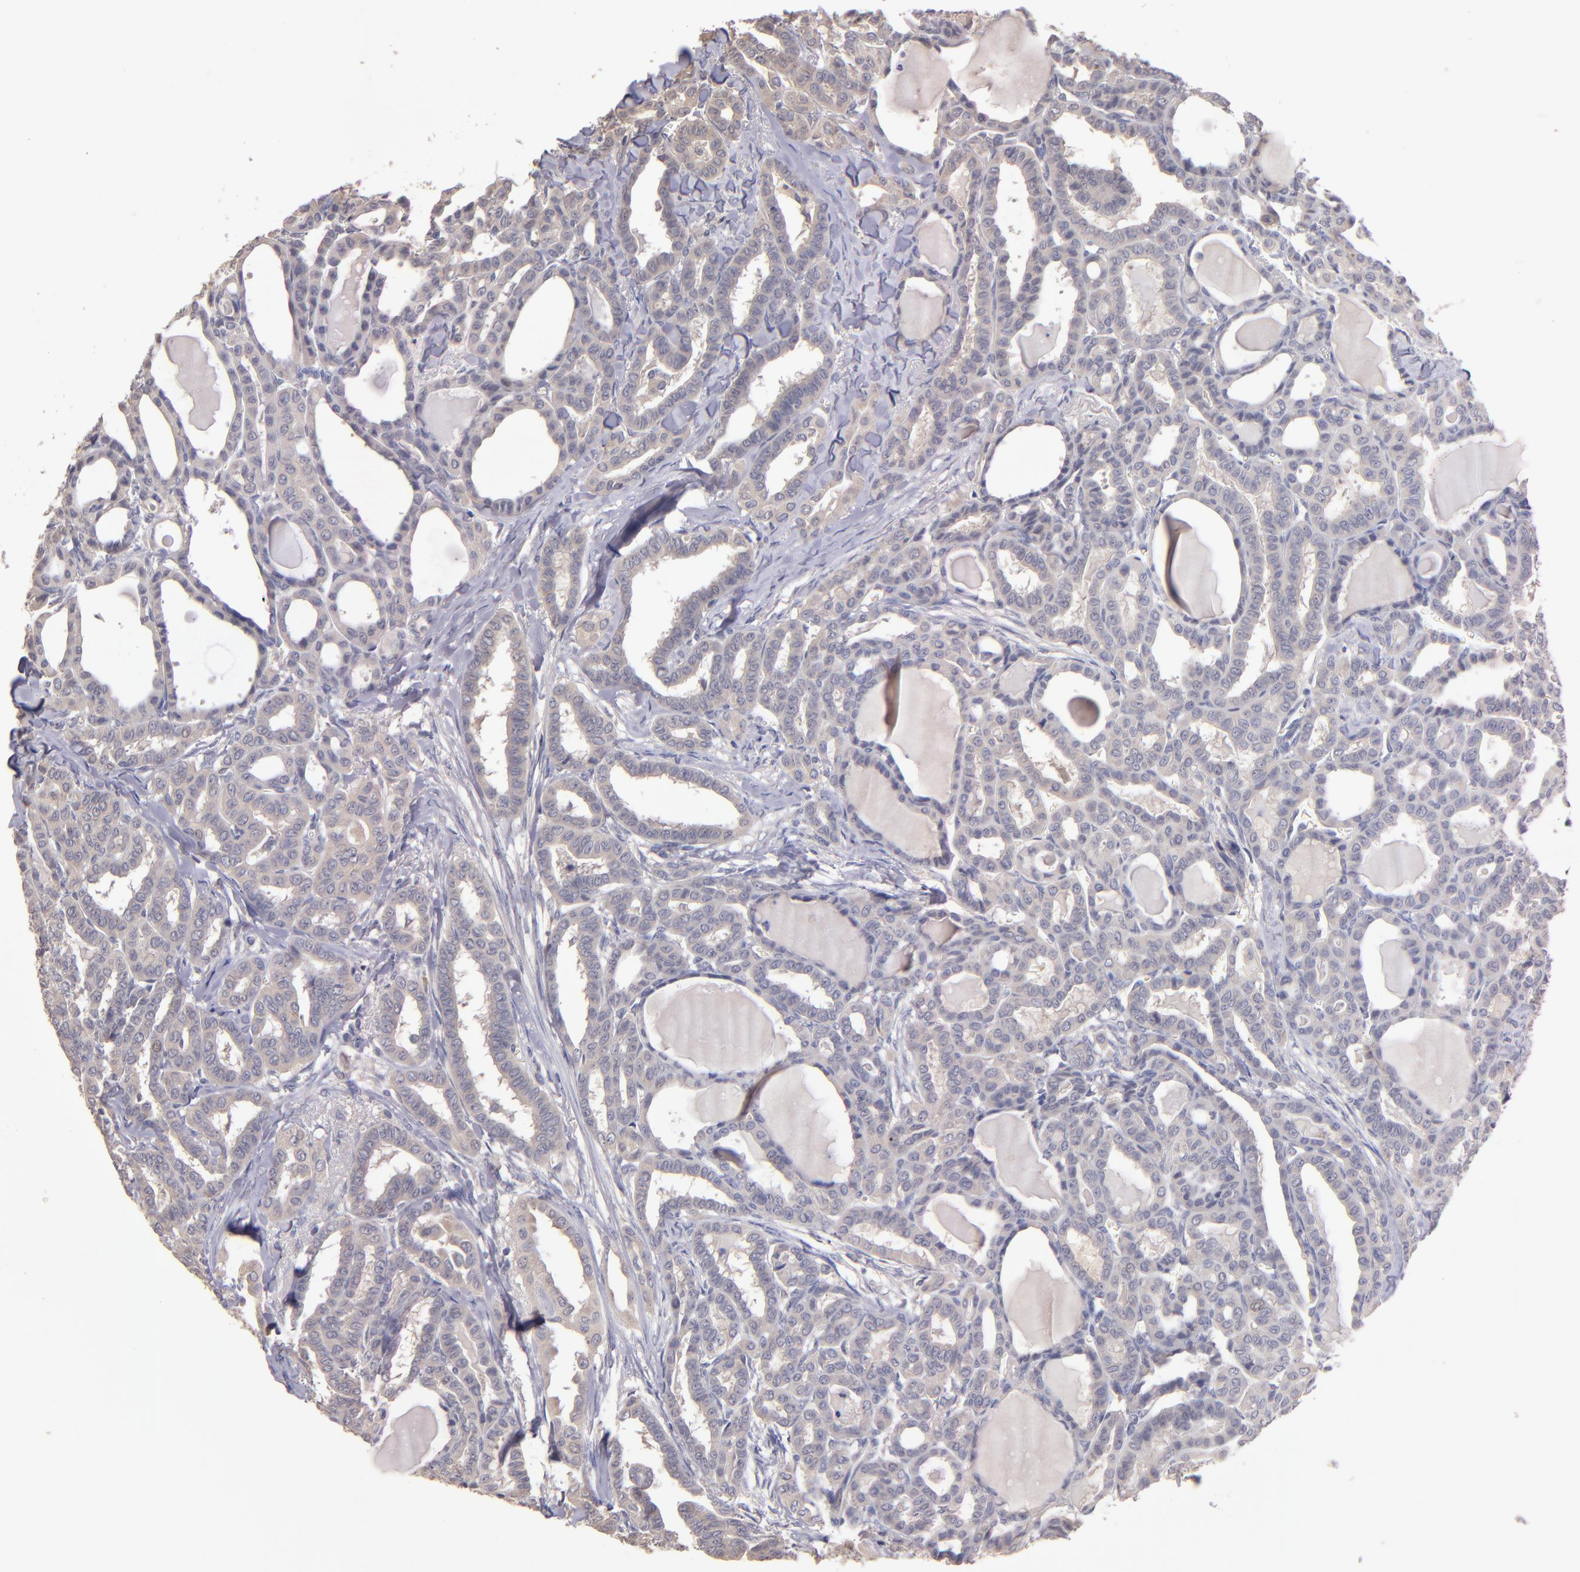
{"staining": {"intensity": "weak", "quantity": "<25%", "location": "cytoplasmic/membranous"}, "tissue": "thyroid cancer", "cell_type": "Tumor cells", "image_type": "cancer", "snomed": [{"axis": "morphology", "description": "Carcinoma, NOS"}, {"axis": "topography", "description": "Thyroid gland"}], "caption": "DAB (3,3'-diaminobenzidine) immunohistochemical staining of human thyroid cancer reveals no significant expression in tumor cells. The staining is performed using DAB (3,3'-diaminobenzidine) brown chromogen with nuclei counter-stained in using hematoxylin.", "gene": "GNAZ", "patient": {"sex": "female", "age": 91}}